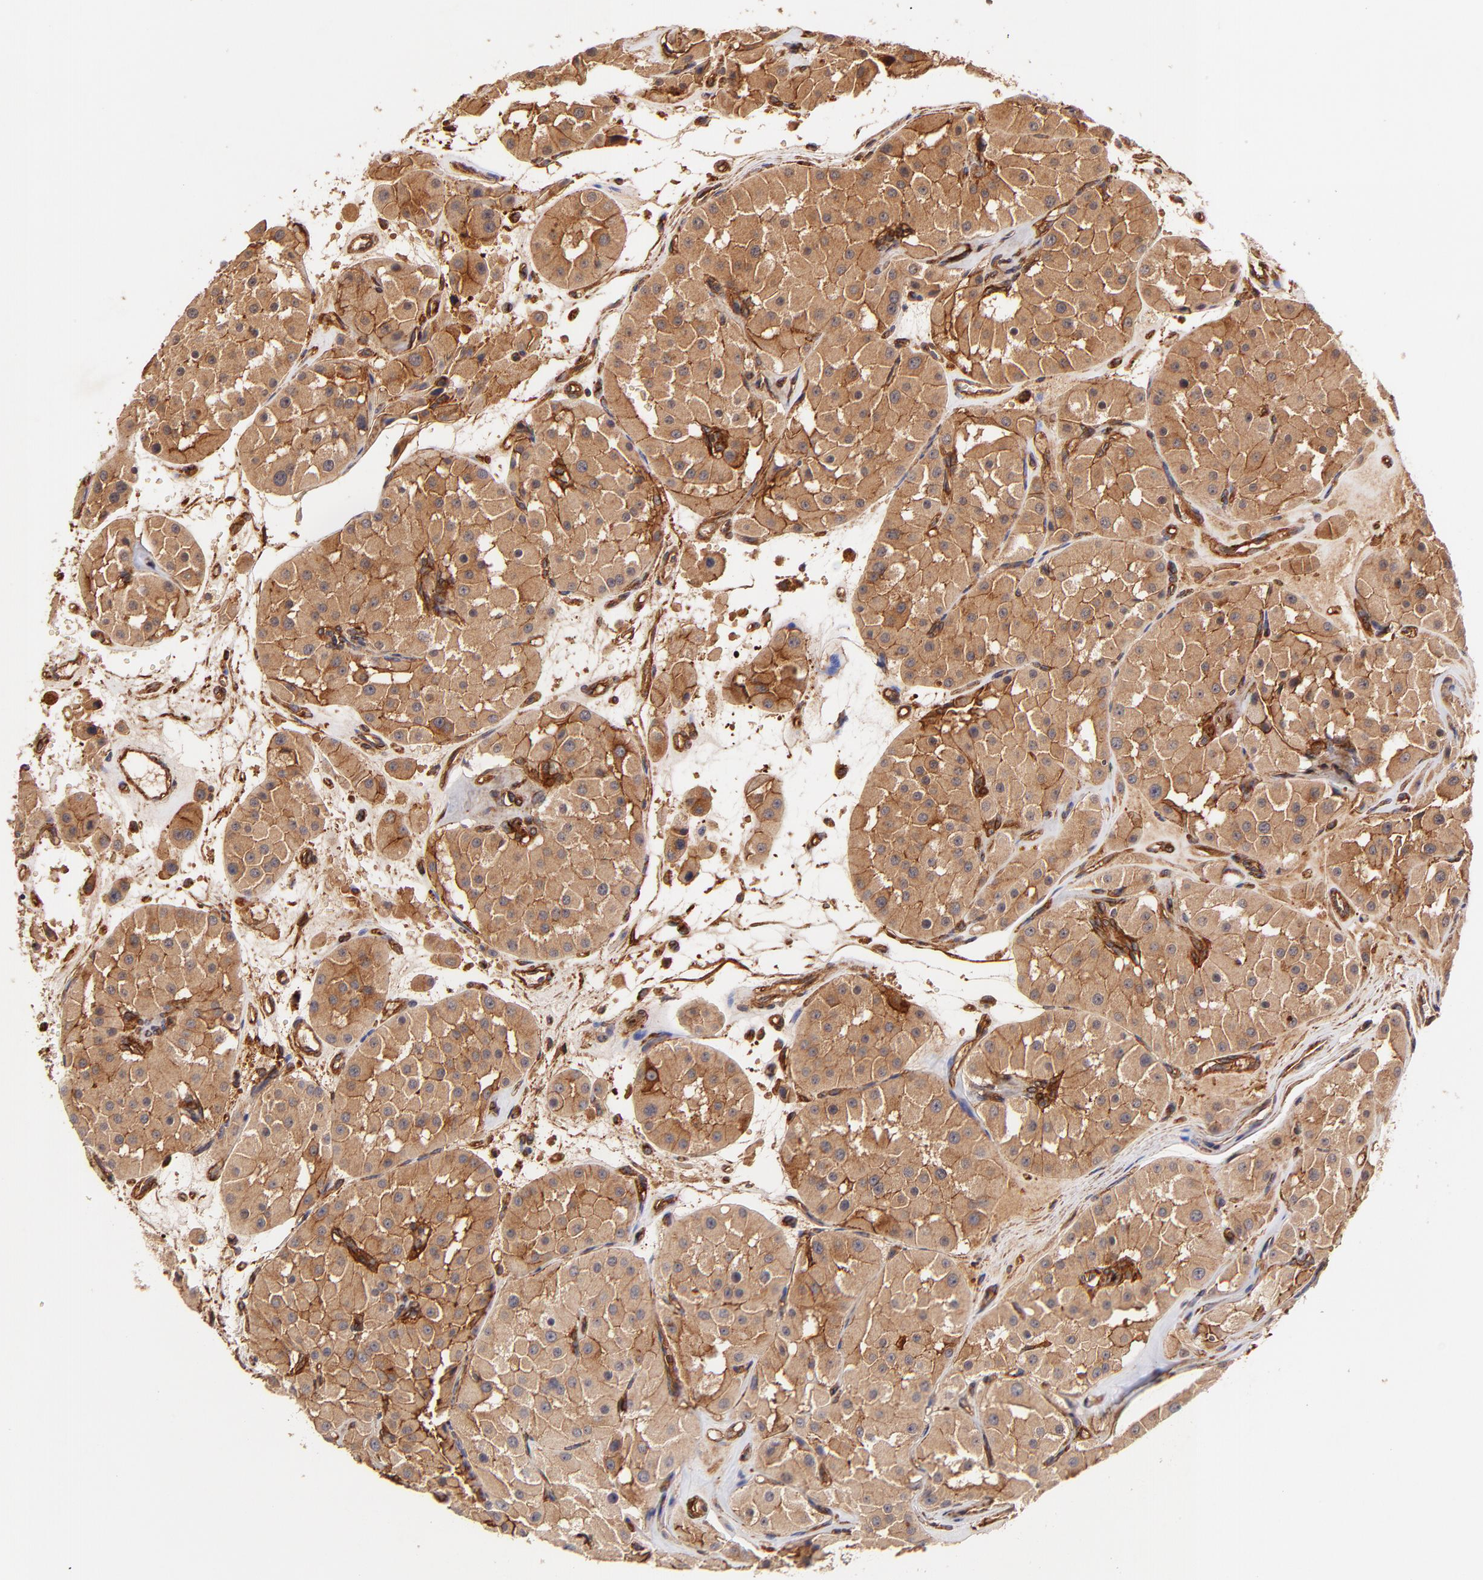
{"staining": {"intensity": "strong", "quantity": ">75%", "location": "cytoplasmic/membranous"}, "tissue": "renal cancer", "cell_type": "Tumor cells", "image_type": "cancer", "snomed": [{"axis": "morphology", "description": "Adenocarcinoma, uncertain malignant potential"}, {"axis": "topography", "description": "Kidney"}], "caption": "The micrograph shows a brown stain indicating the presence of a protein in the cytoplasmic/membranous of tumor cells in renal adenocarcinoma,  uncertain malignant potential.", "gene": "ITGB1", "patient": {"sex": "male", "age": 63}}